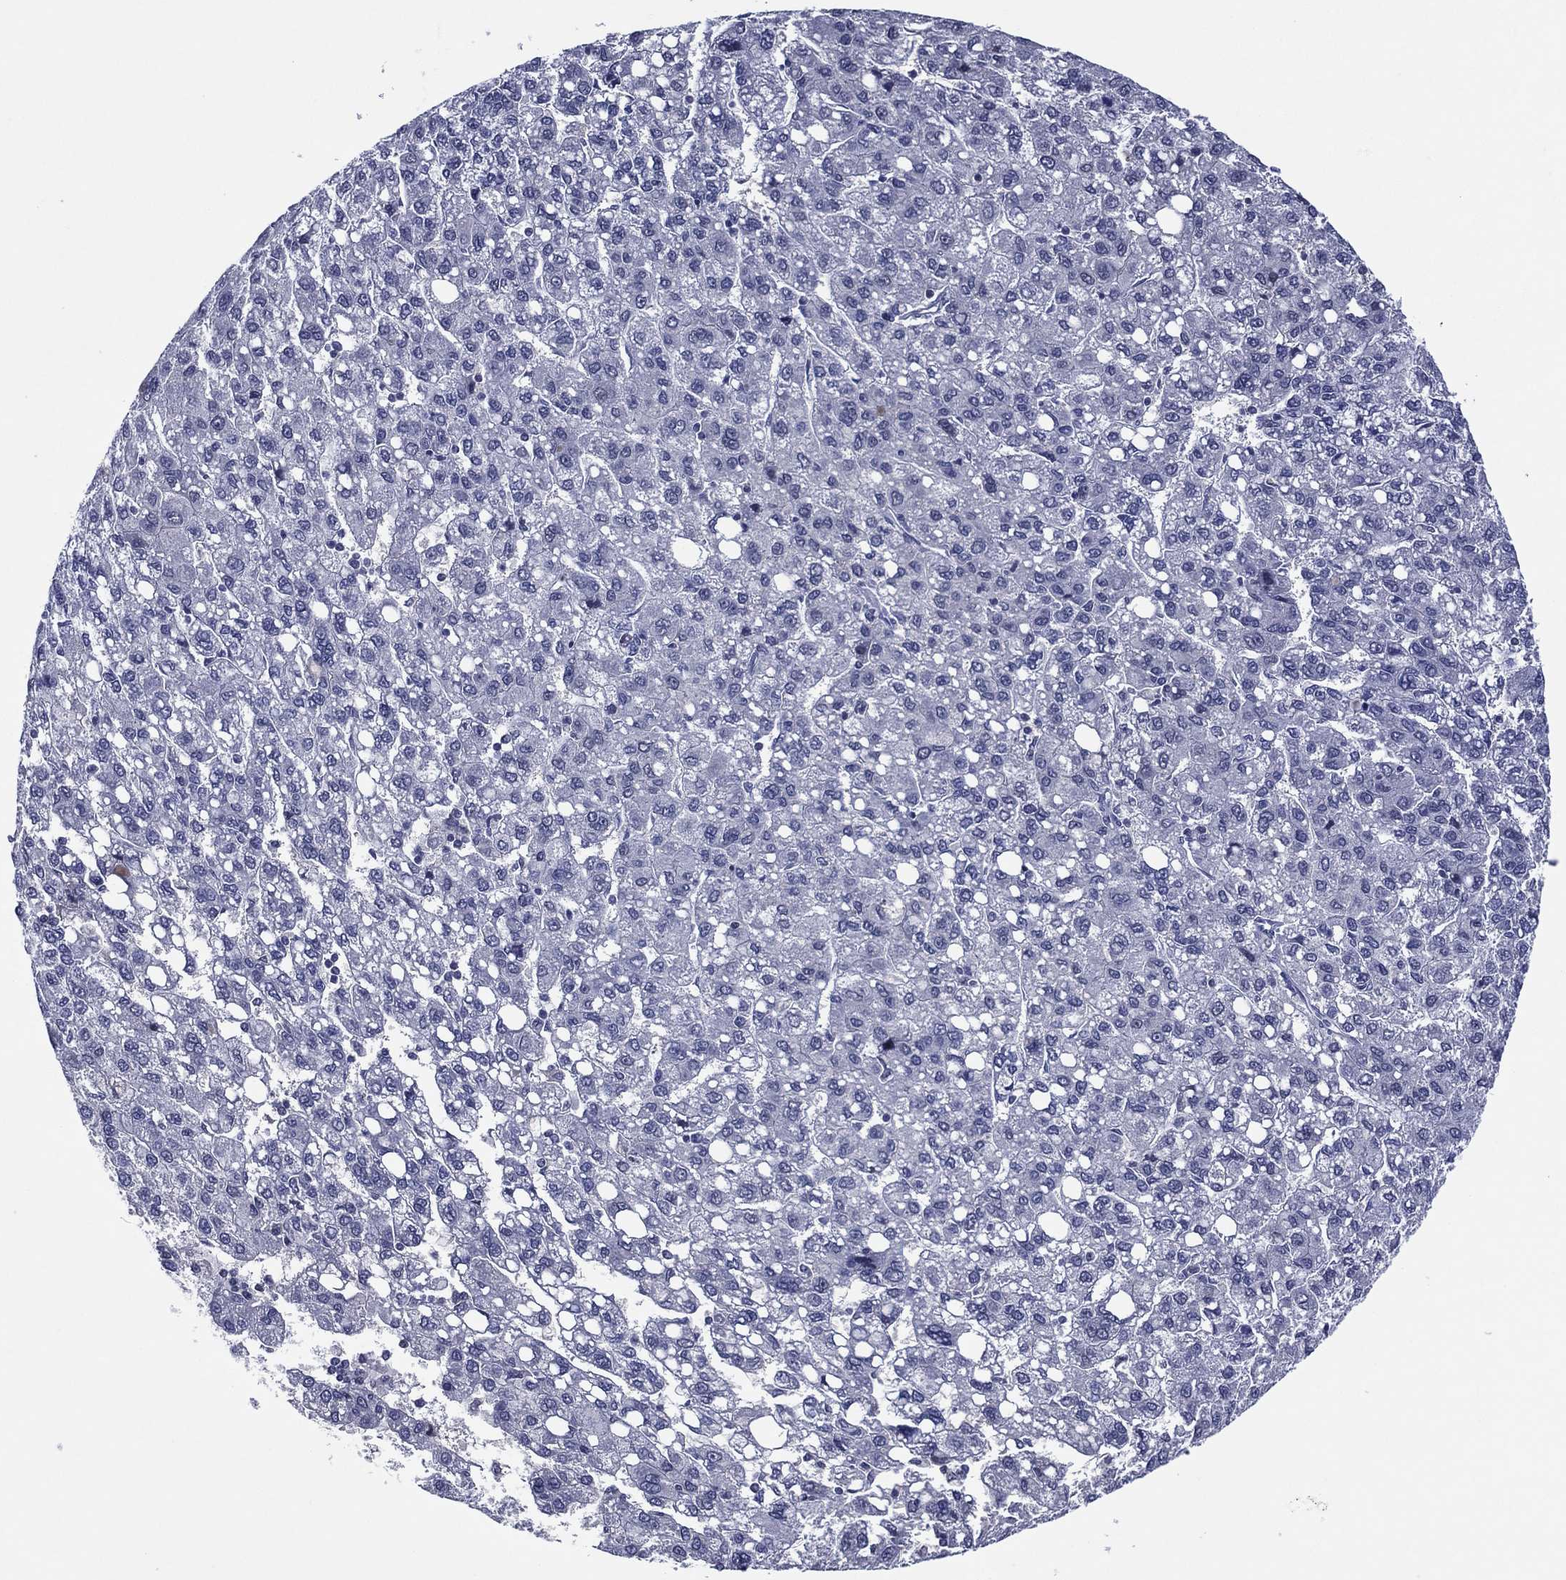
{"staining": {"intensity": "negative", "quantity": "none", "location": "none"}, "tissue": "liver cancer", "cell_type": "Tumor cells", "image_type": "cancer", "snomed": [{"axis": "morphology", "description": "Carcinoma, Hepatocellular, NOS"}, {"axis": "topography", "description": "Liver"}], "caption": "Immunohistochemistry (IHC) histopathology image of human liver hepatocellular carcinoma stained for a protein (brown), which demonstrates no staining in tumor cells.", "gene": "TRIM31", "patient": {"sex": "female", "age": 82}}